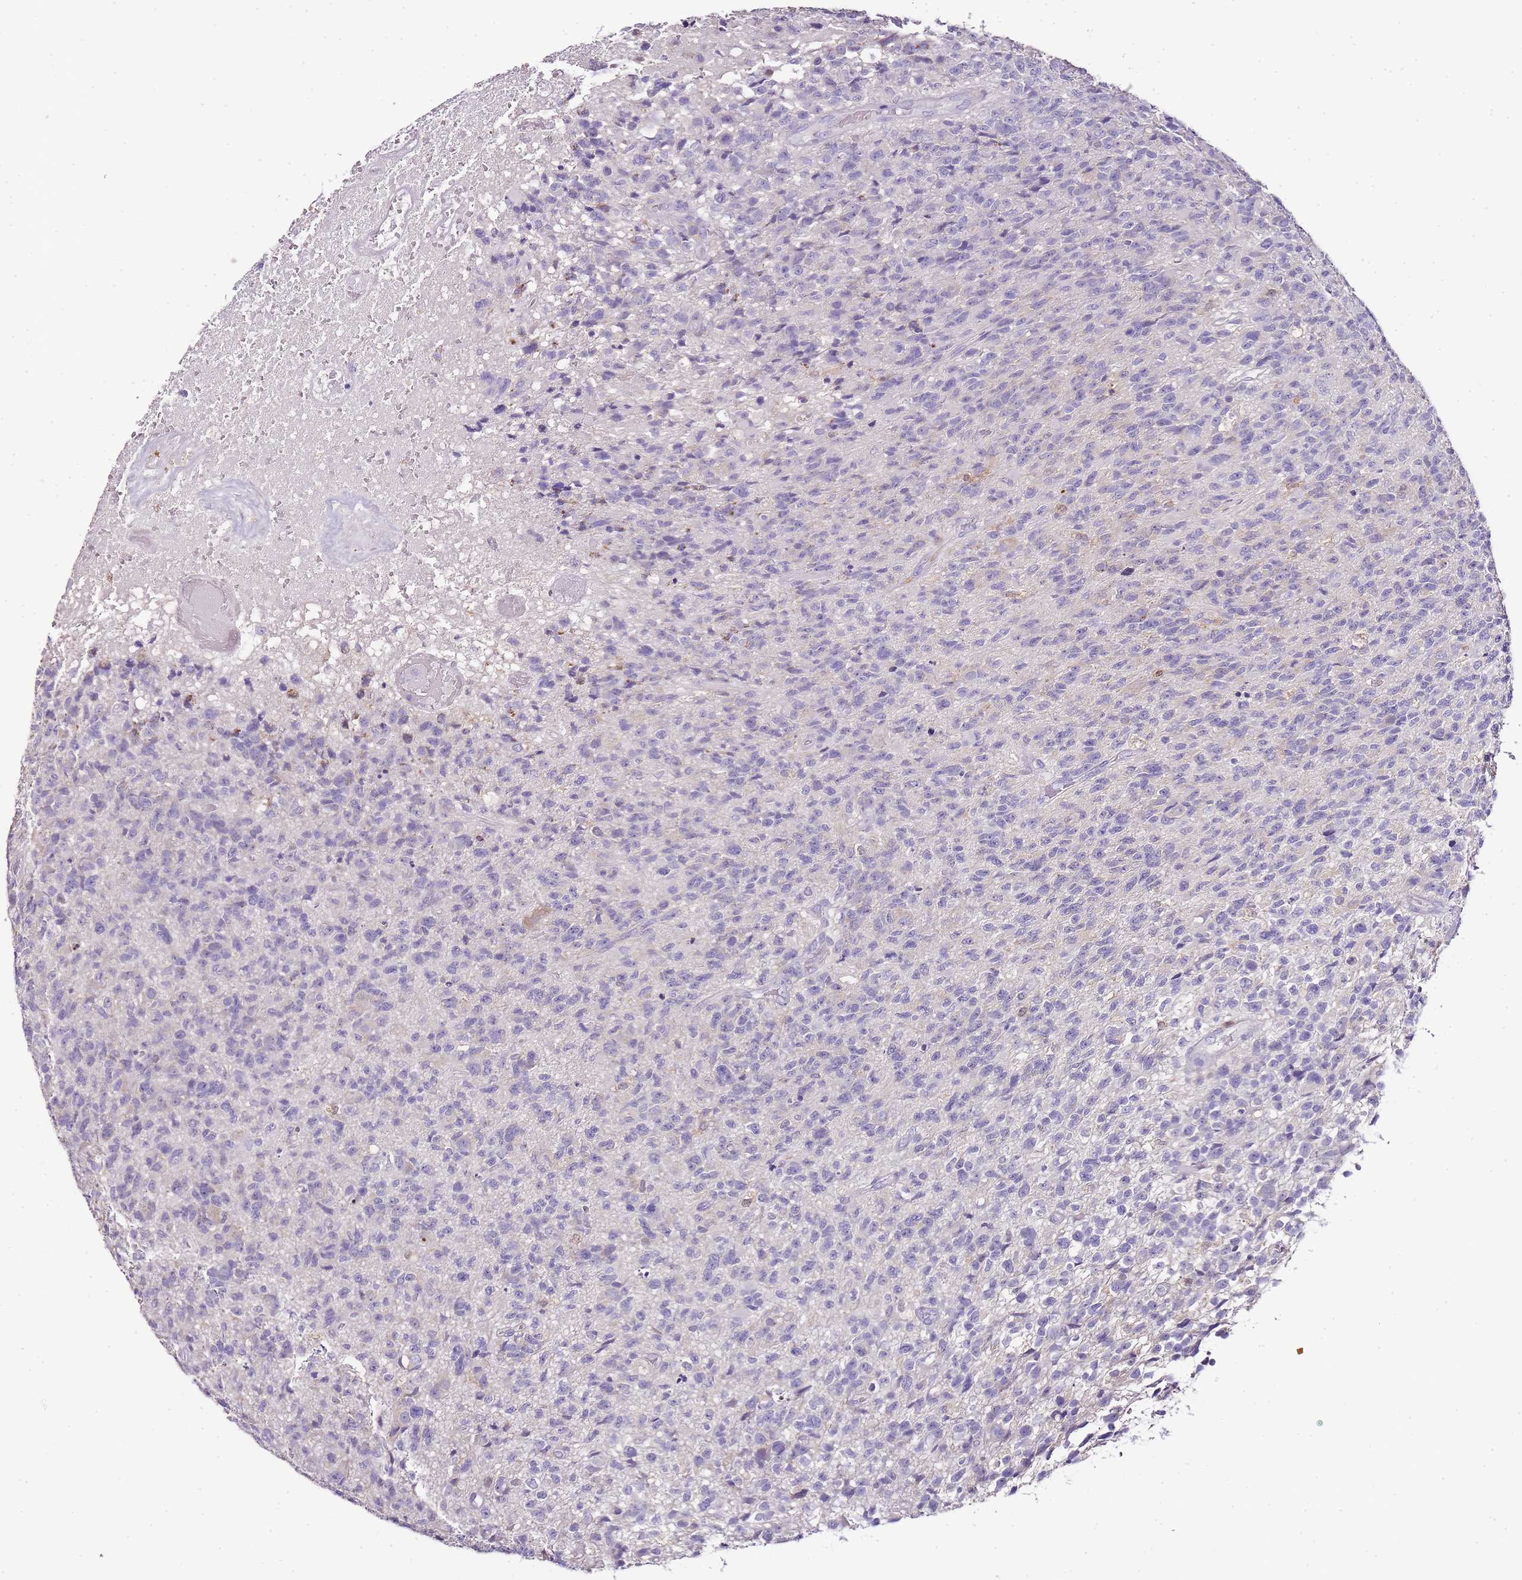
{"staining": {"intensity": "negative", "quantity": "none", "location": "none"}, "tissue": "glioma", "cell_type": "Tumor cells", "image_type": "cancer", "snomed": [{"axis": "morphology", "description": "Glioma, malignant, High grade"}, {"axis": "topography", "description": "Brain"}], "caption": "The micrograph shows no staining of tumor cells in glioma.", "gene": "ZBP1", "patient": {"sex": "male", "age": 76}}